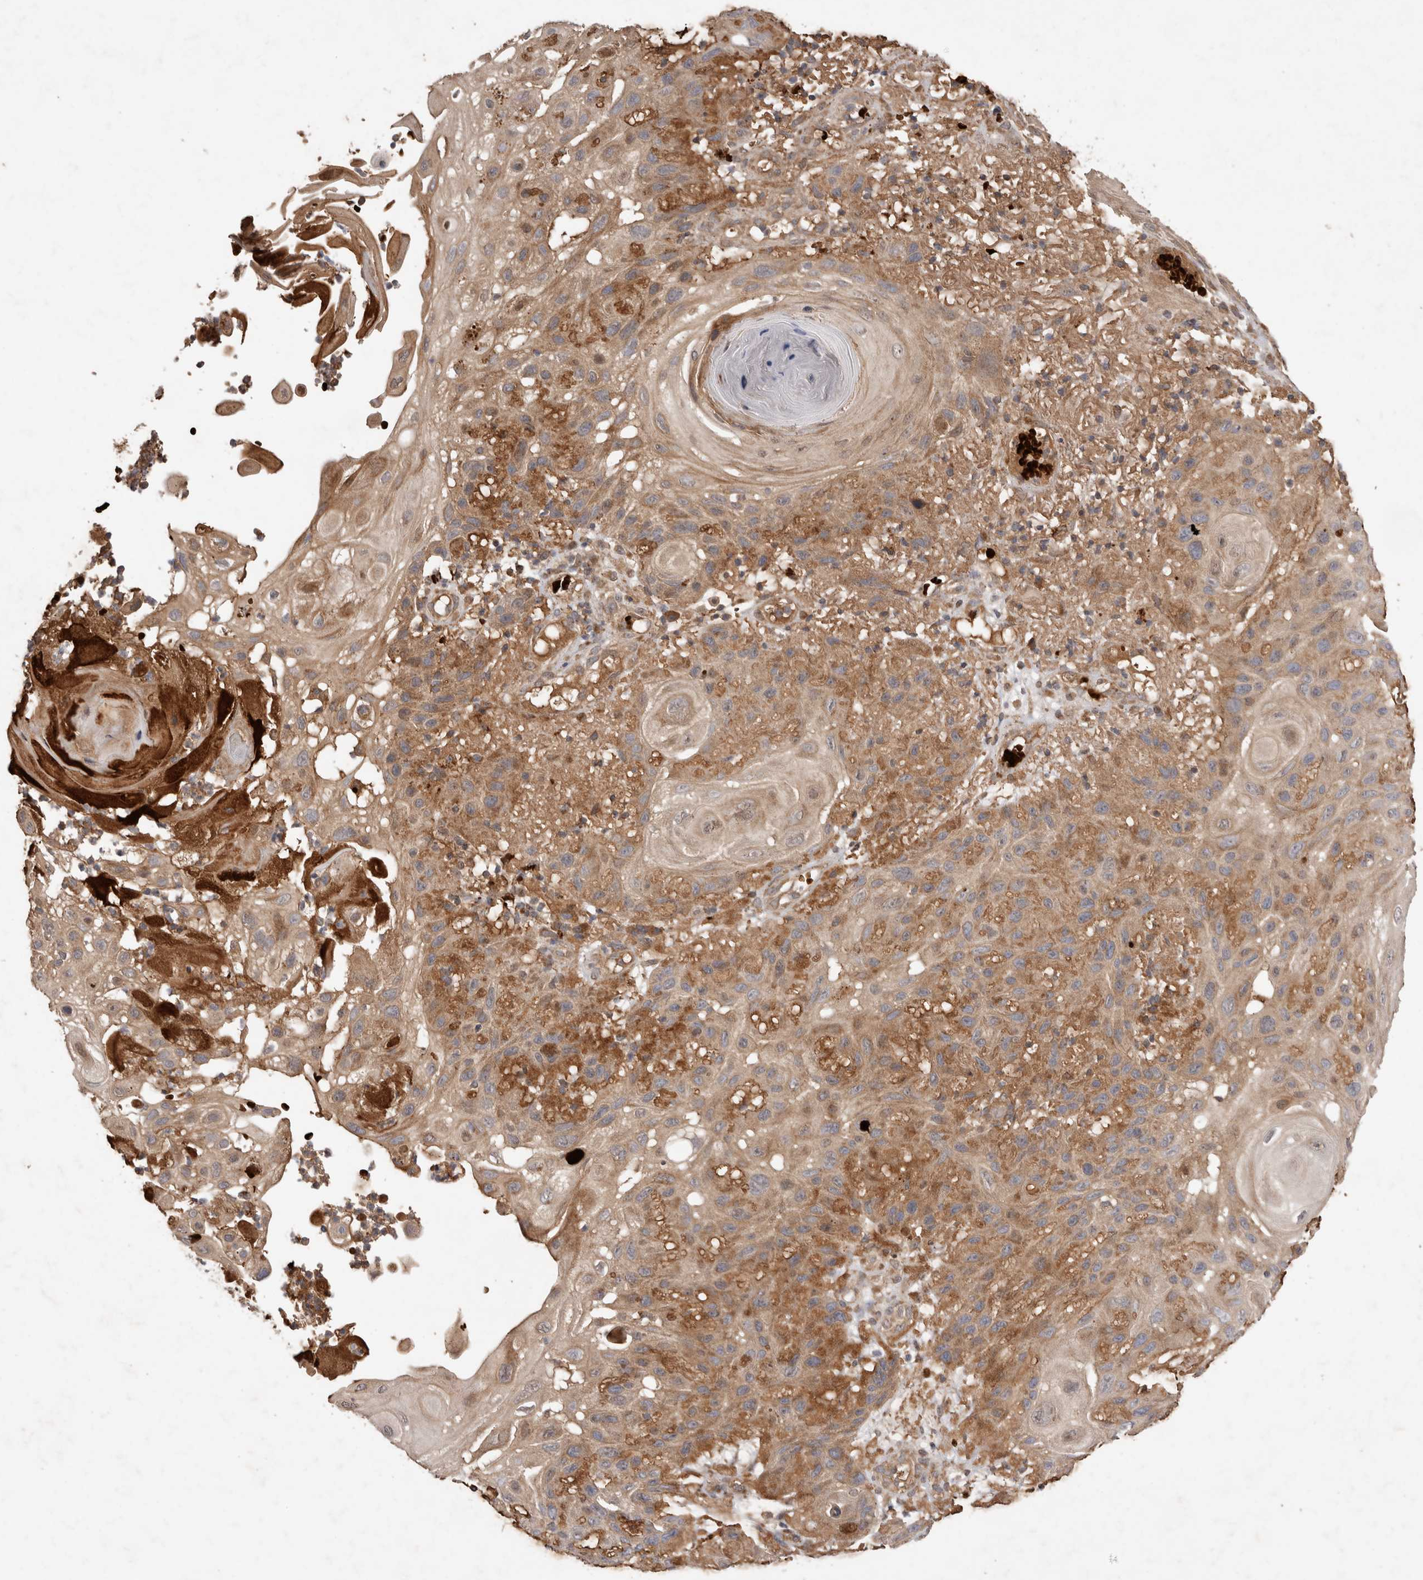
{"staining": {"intensity": "moderate", "quantity": ">75%", "location": "cytoplasmic/membranous"}, "tissue": "skin cancer", "cell_type": "Tumor cells", "image_type": "cancer", "snomed": [{"axis": "morphology", "description": "Normal tissue, NOS"}, {"axis": "morphology", "description": "Squamous cell carcinoma, NOS"}, {"axis": "topography", "description": "Skin"}], "caption": "Human skin cancer (squamous cell carcinoma) stained for a protein (brown) reveals moderate cytoplasmic/membranous positive expression in approximately >75% of tumor cells.", "gene": "FAM221A", "patient": {"sex": "female", "age": 96}}